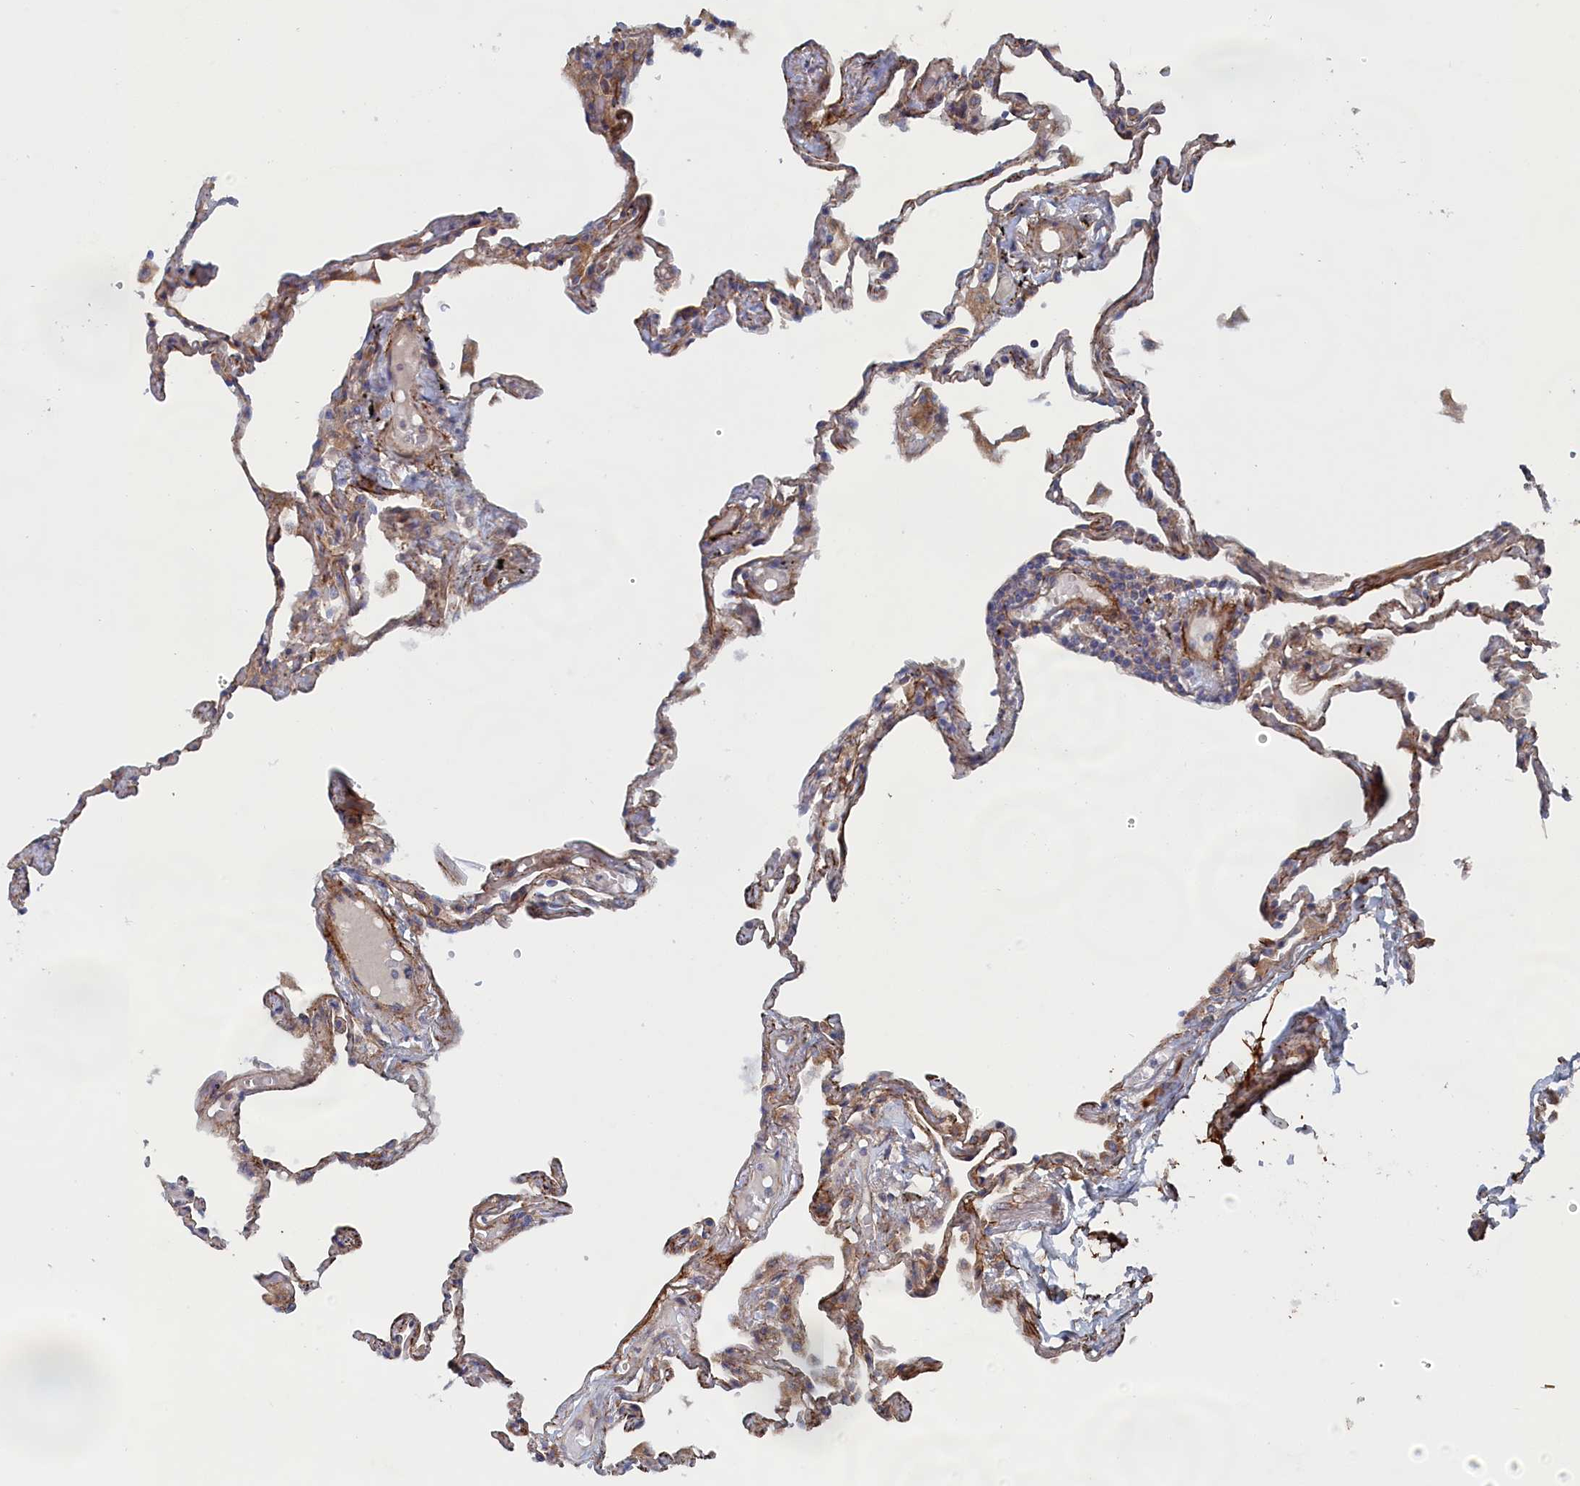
{"staining": {"intensity": "moderate", "quantity": ">75%", "location": "cytoplasmic/membranous"}, "tissue": "lung", "cell_type": "Alveolar cells", "image_type": "normal", "snomed": [{"axis": "morphology", "description": "Normal tissue, NOS"}, {"axis": "topography", "description": "Lung"}], "caption": "Protein staining of unremarkable lung exhibits moderate cytoplasmic/membranous expression in about >75% of alveolar cells. (DAB (3,3'-diaminobenzidine) IHC, brown staining for protein, blue staining for nuclei).", "gene": "TMEM196", "patient": {"sex": "female", "age": 67}}